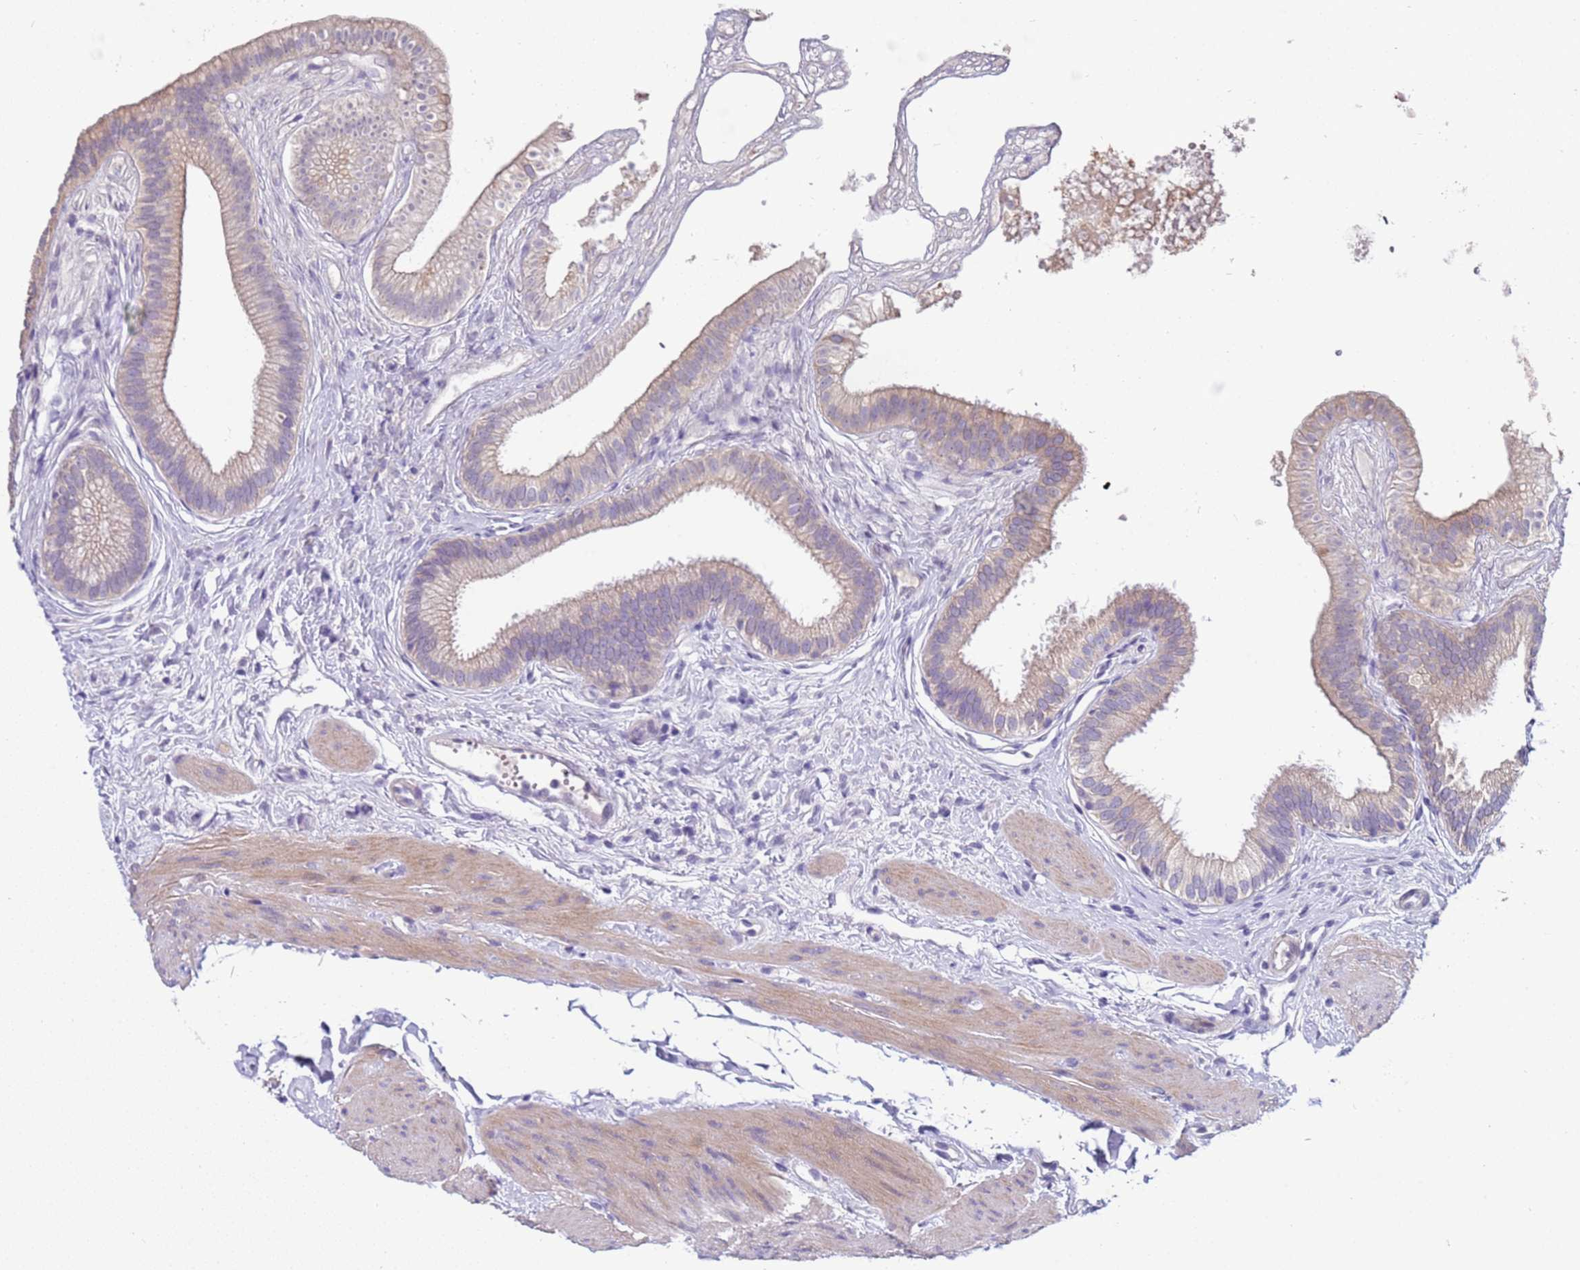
{"staining": {"intensity": "weak", "quantity": "25%-75%", "location": "cytoplasmic/membranous"}, "tissue": "gallbladder", "cell_type": "Glandular cells", "image_type": "normal", "snomed": [{"axis": "morphology", "description": "Normal tissue, NOS"}, {"axis": "topography", "description": "Gallbladder"}], "caption": "An immunohistochemistry (IHC) micrograph of normal tissue is shown. Protein staining in brown shows weak cytoplasmic/membranous positivity in gallbladder within glandular cells.", "gene": "TRIM51G", "patient": {"sex": "female", "age": 54}}